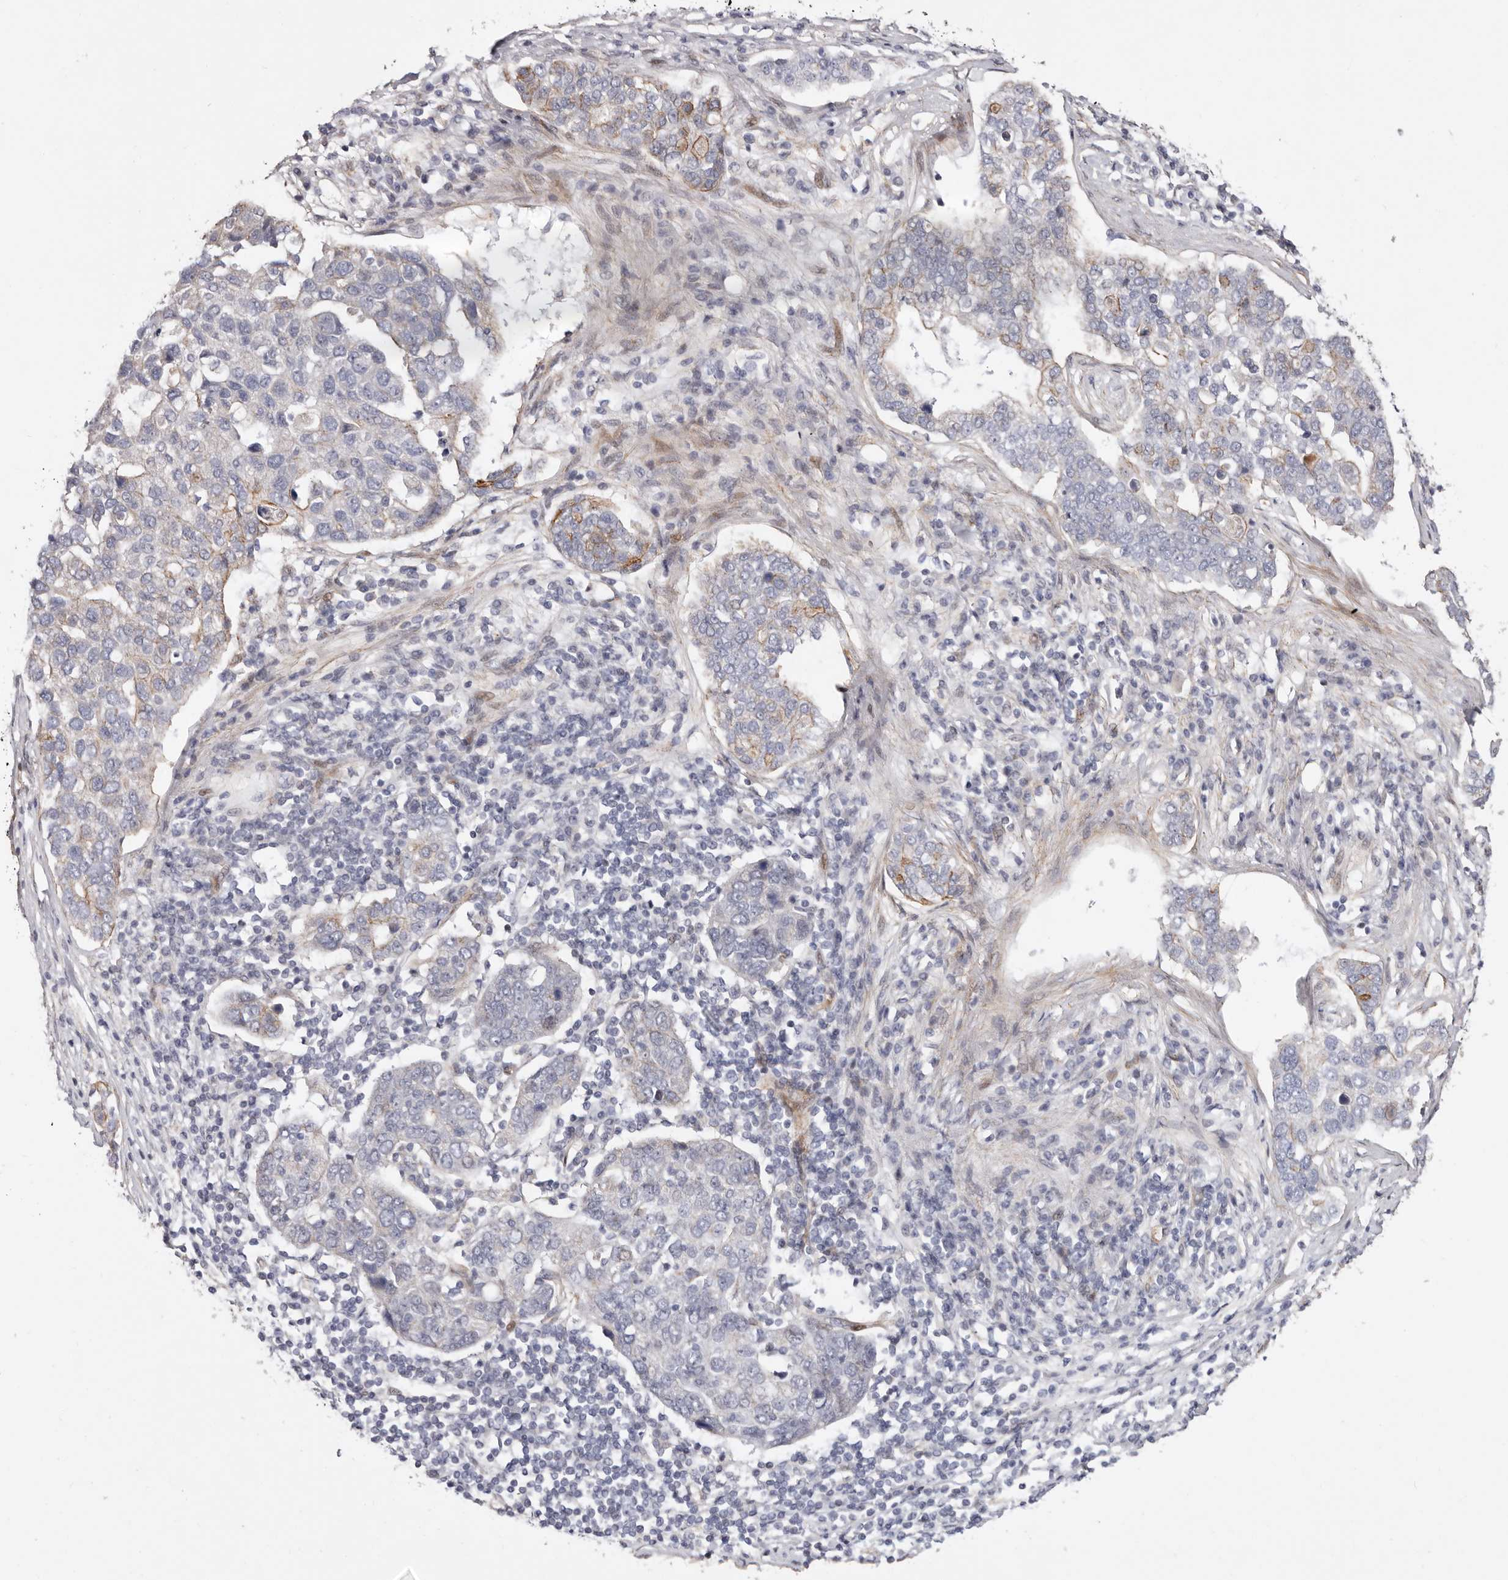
{"staining": {"intensity": "moderate", "quantity": "<25%", "location": "cytoplasmic/membranous"}, "tissue": "pancreatic cancer", "cell_type": "Tumor cells", "image_type": "cancer", "snomed": [{"axis": "morphology", "description": "Adenocarcinoma, NOS"}, {"axis": "topography", "description": "Pancreas"}], "caption": "Immunohistochemistry (IHC) image of neoplastic tissue: human pancreatic adenocarcinoma stained using IHC shows low levels of moderate protein expression localized specifically in the cytoplasmic/membranous of tumor cells, appearing as a cytoplasmic/membranous brown color.", "gene": "EPHX3", "patient": {"sex": "female", "age": 61}}